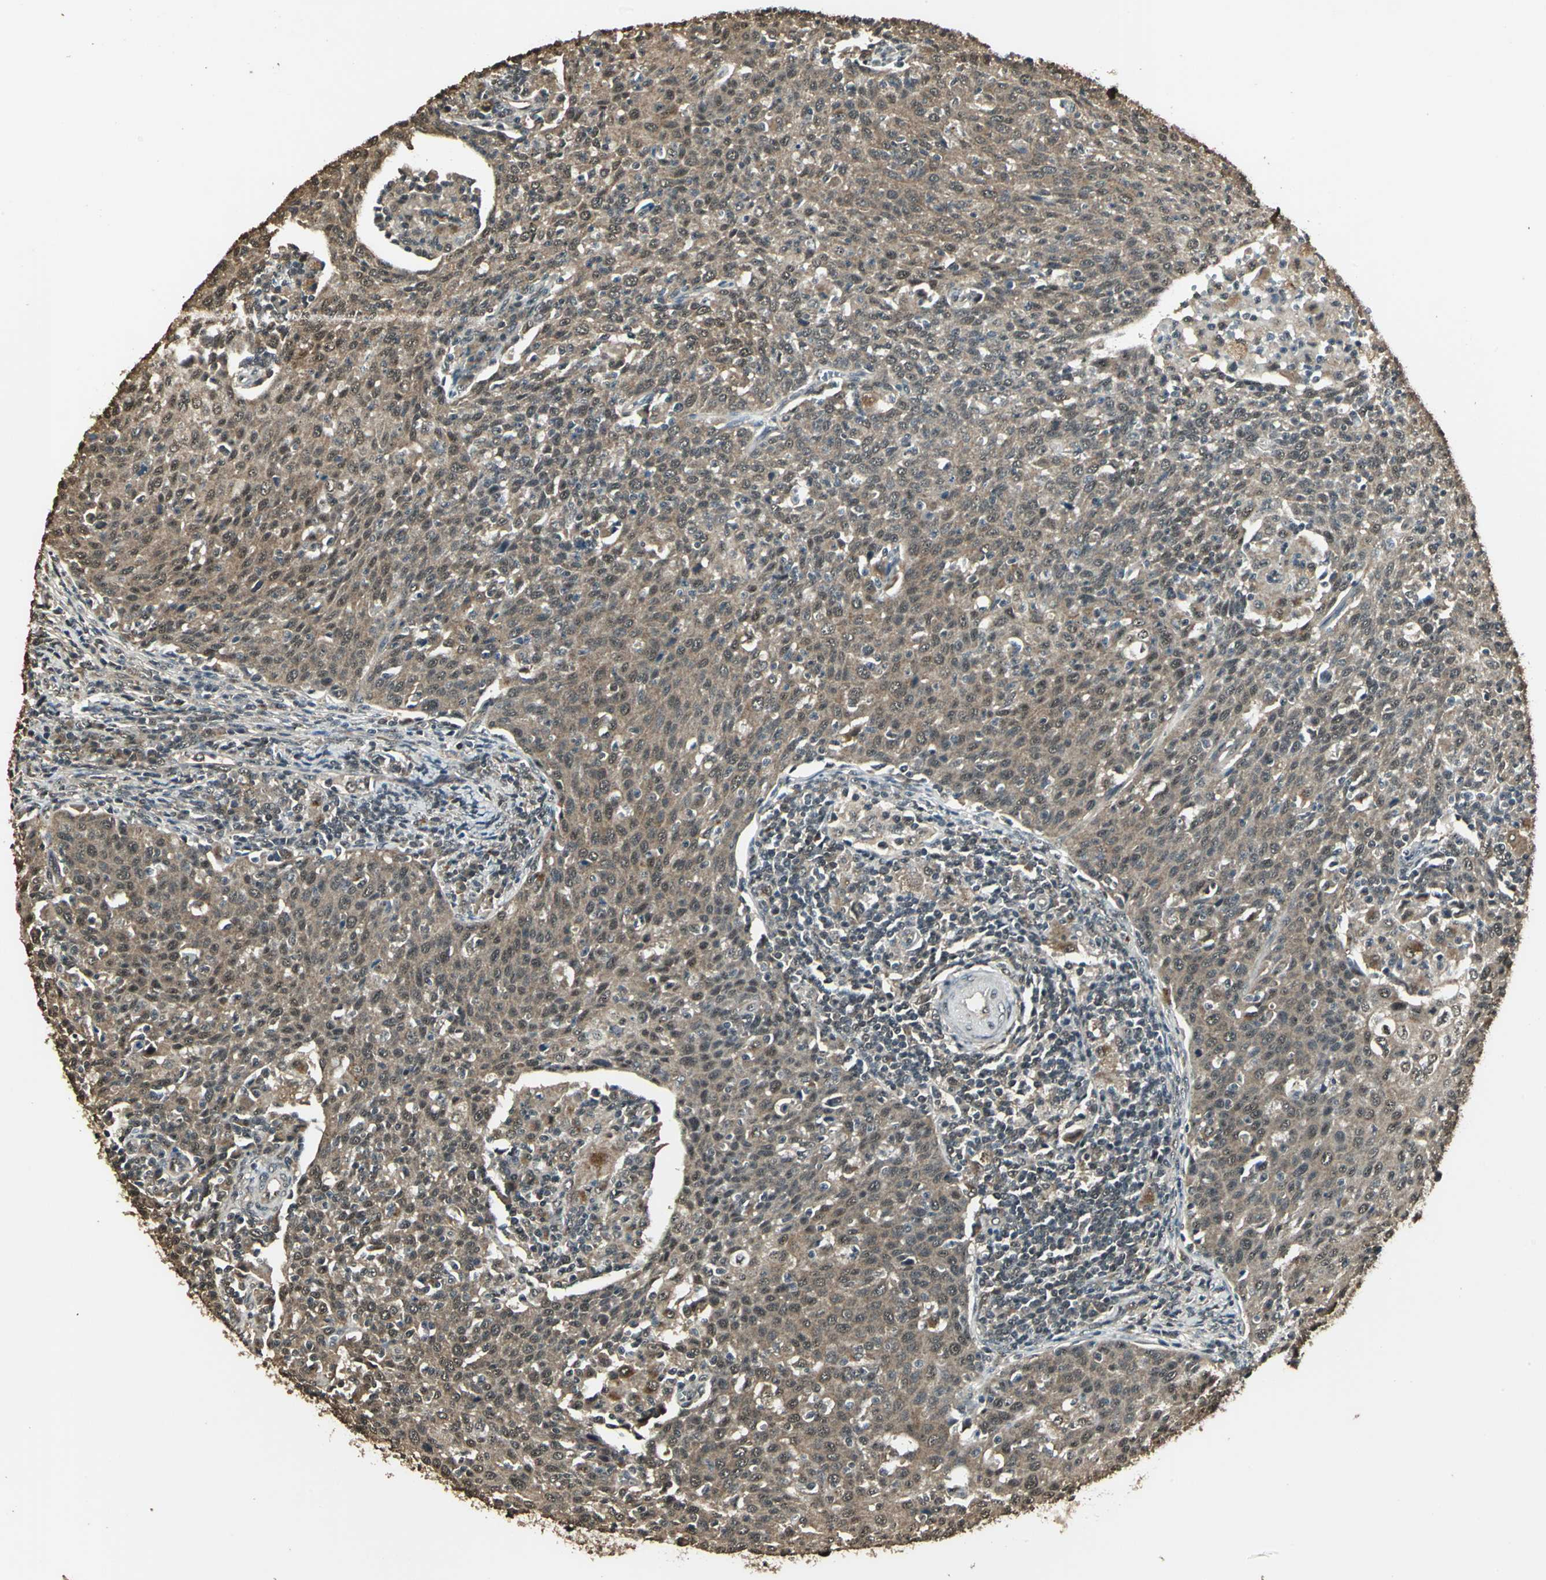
{"staining": {"intensity": "moderate", "quantity": ">75%", "location": "cytoplasmic/membranous"}, "tissue": "cervical cancer", "cell_type": "Tumor cells", "image_type": "cancer", "snomed": [{"axis": "morphology", "description": "Squamous cell carcinoma, NOS"}, {"axis": "topography", "description": "Cervix"}], "caption": "Protein expression analysis of human cervical squamous cell carcinoma reveals moderate cytoplasmic/membranous expression in about >75% of tumor cells. The staining was performed using DAB (3,3'-diaminobenzidine) to visualize the protein expression in brown, while the nuclei were stained in blue with hematoxylin (Magnification: 20x).", "gene": "UCHL5", "patient": {"sex": "female", "age": 38}}